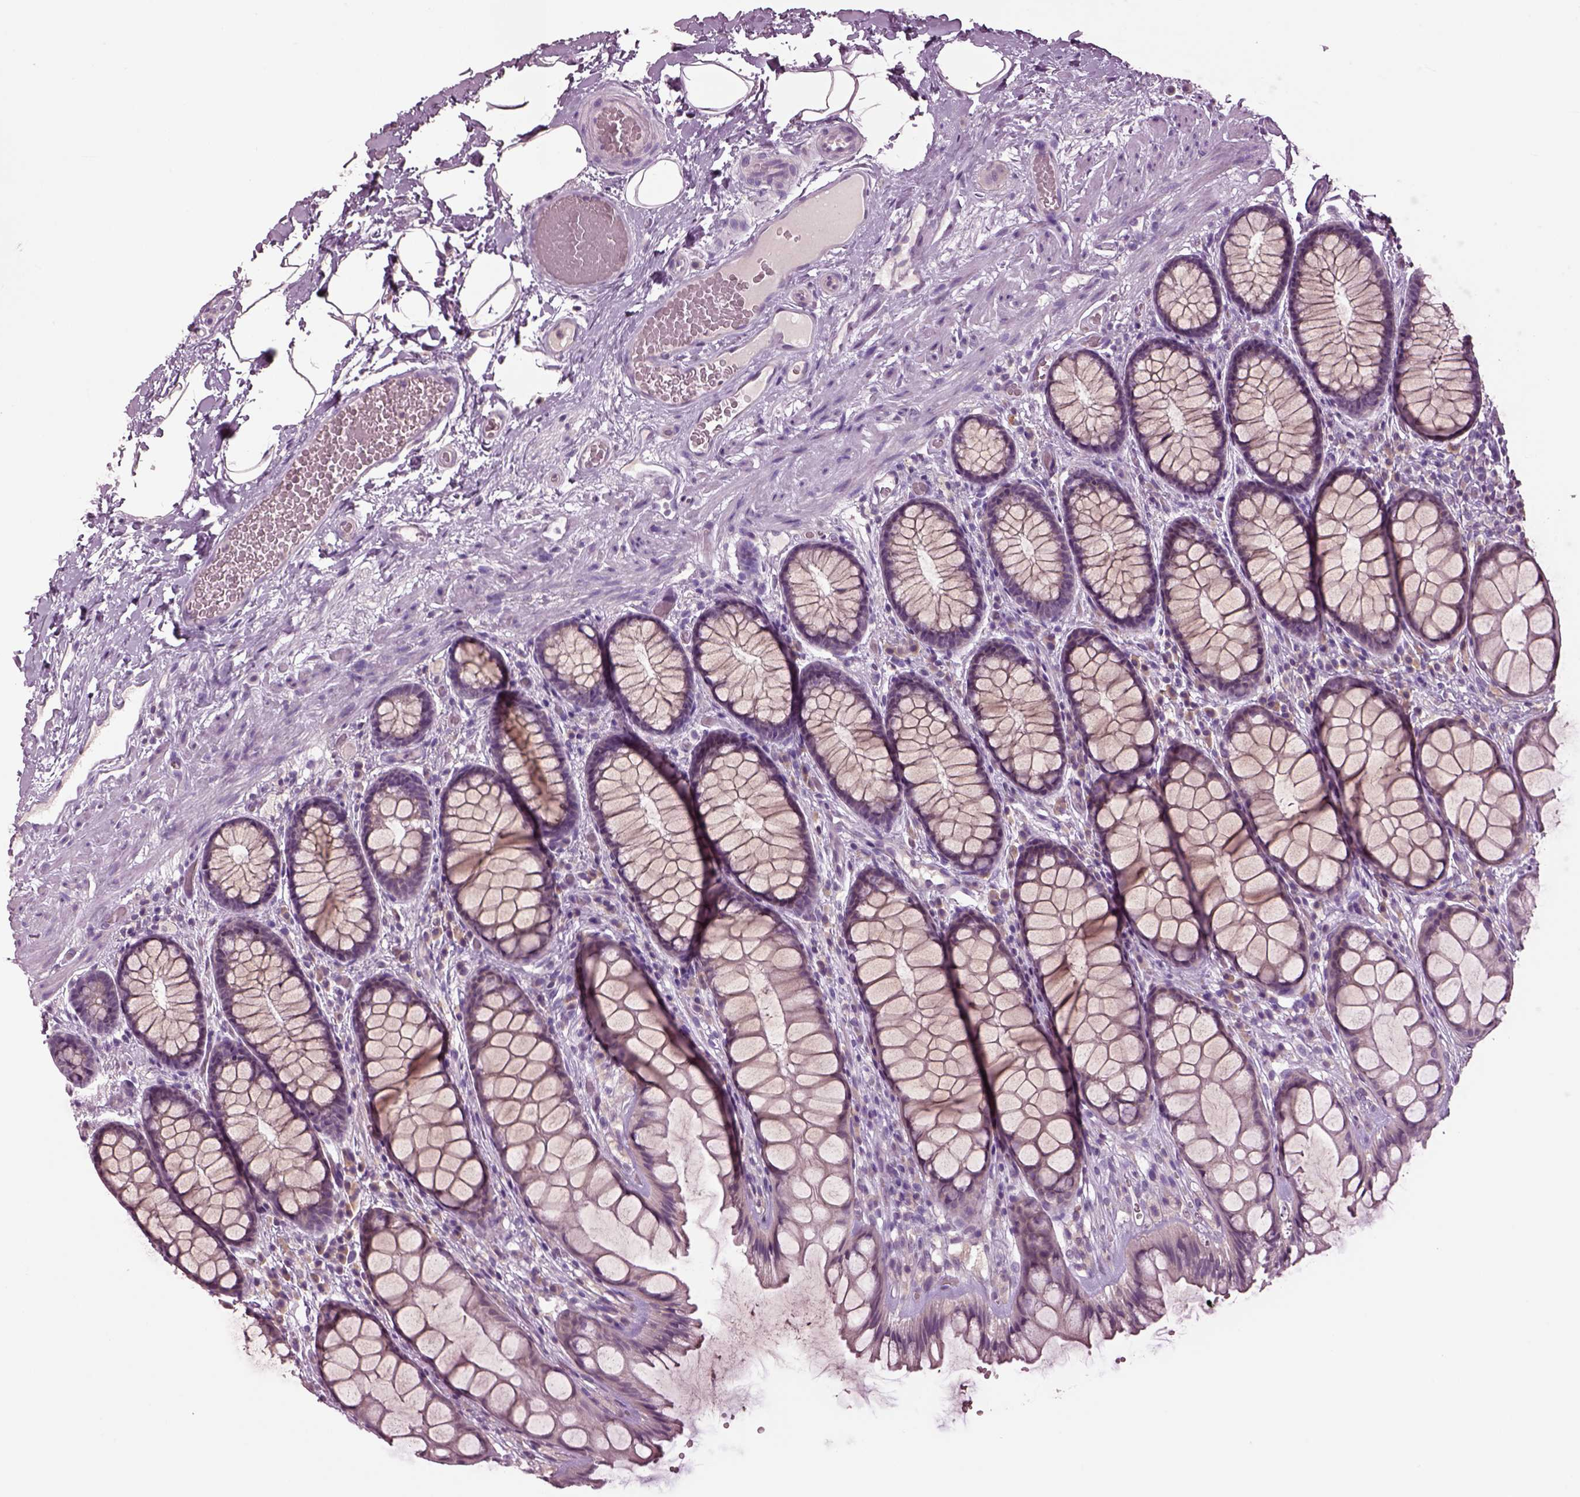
{"staining": {"intensity": "negative", "quantity": "none", "location": "none"}, "tissue": "rectum", "cell_type": "Glandular cells", "image_type": "normal", "snomed": [{"axis": "morphology", "description": "Normal tissue, NOS"}, {"axis": "topography", "description": "Rectum"}], "caption": "Photomicrograph shows no protein positivity in glandular cells of benign rectum. Brightfield microscopy of immunohistochemistry (IHC) stained with DAB (3,3'-diaminobenzidine) (brown) and hematoxylin (blue), captured at high magnification.", "gene": "CLPSL1", "patient": {"sex": "female", "age": 62}}